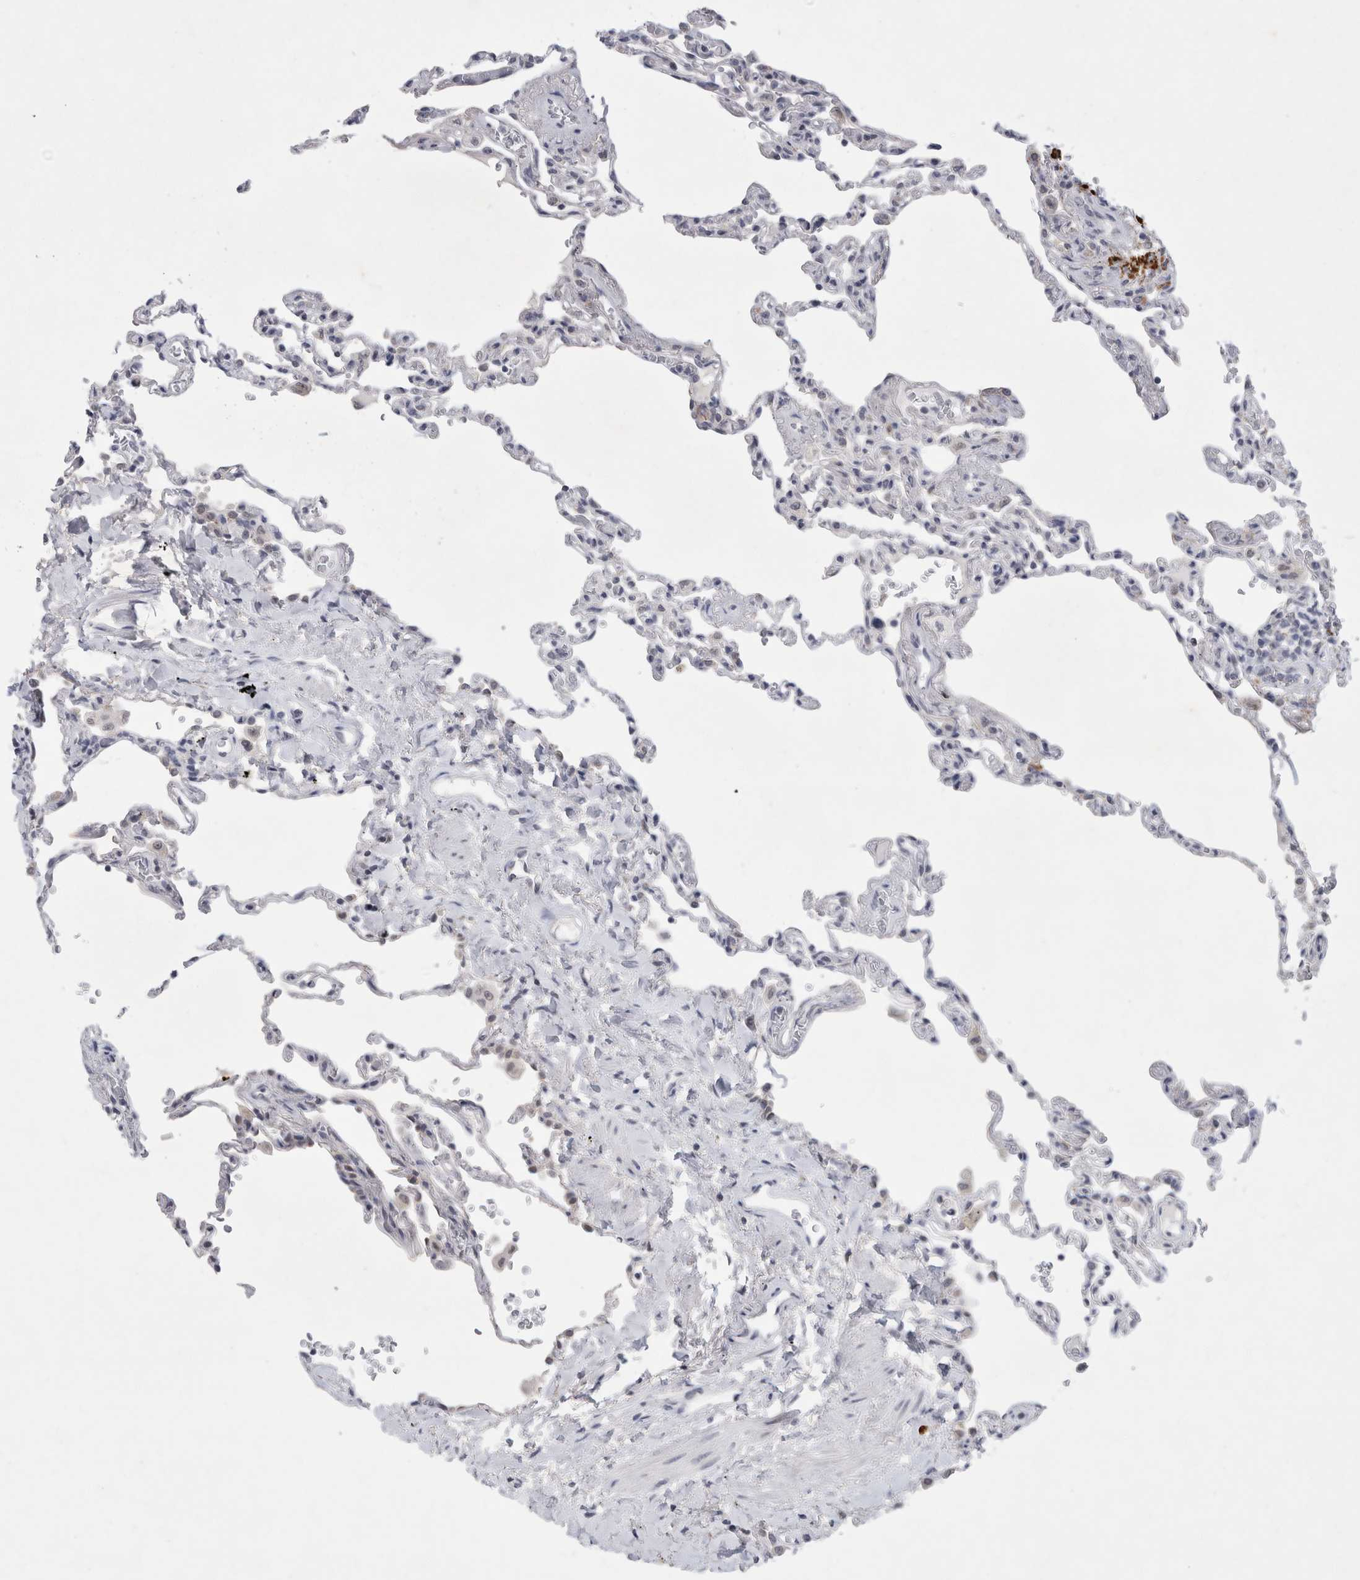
{"staining": {"intensity": "negative", "quantity": "none", "location": "none"}, "tissue": "lung", "cell_type": "Alveolar cells", "image_type": "normal", "snomed": [{"axis": "morphology", "description": "Normal tissue, NOS"}, {"axis": "topography", "description": "Lung"}], "caption": "A photomicrograph of human lung is negative for staining in alveolar cells.", "gene": "NIPA1", "patient": {"sex": "male", "age": 59}}